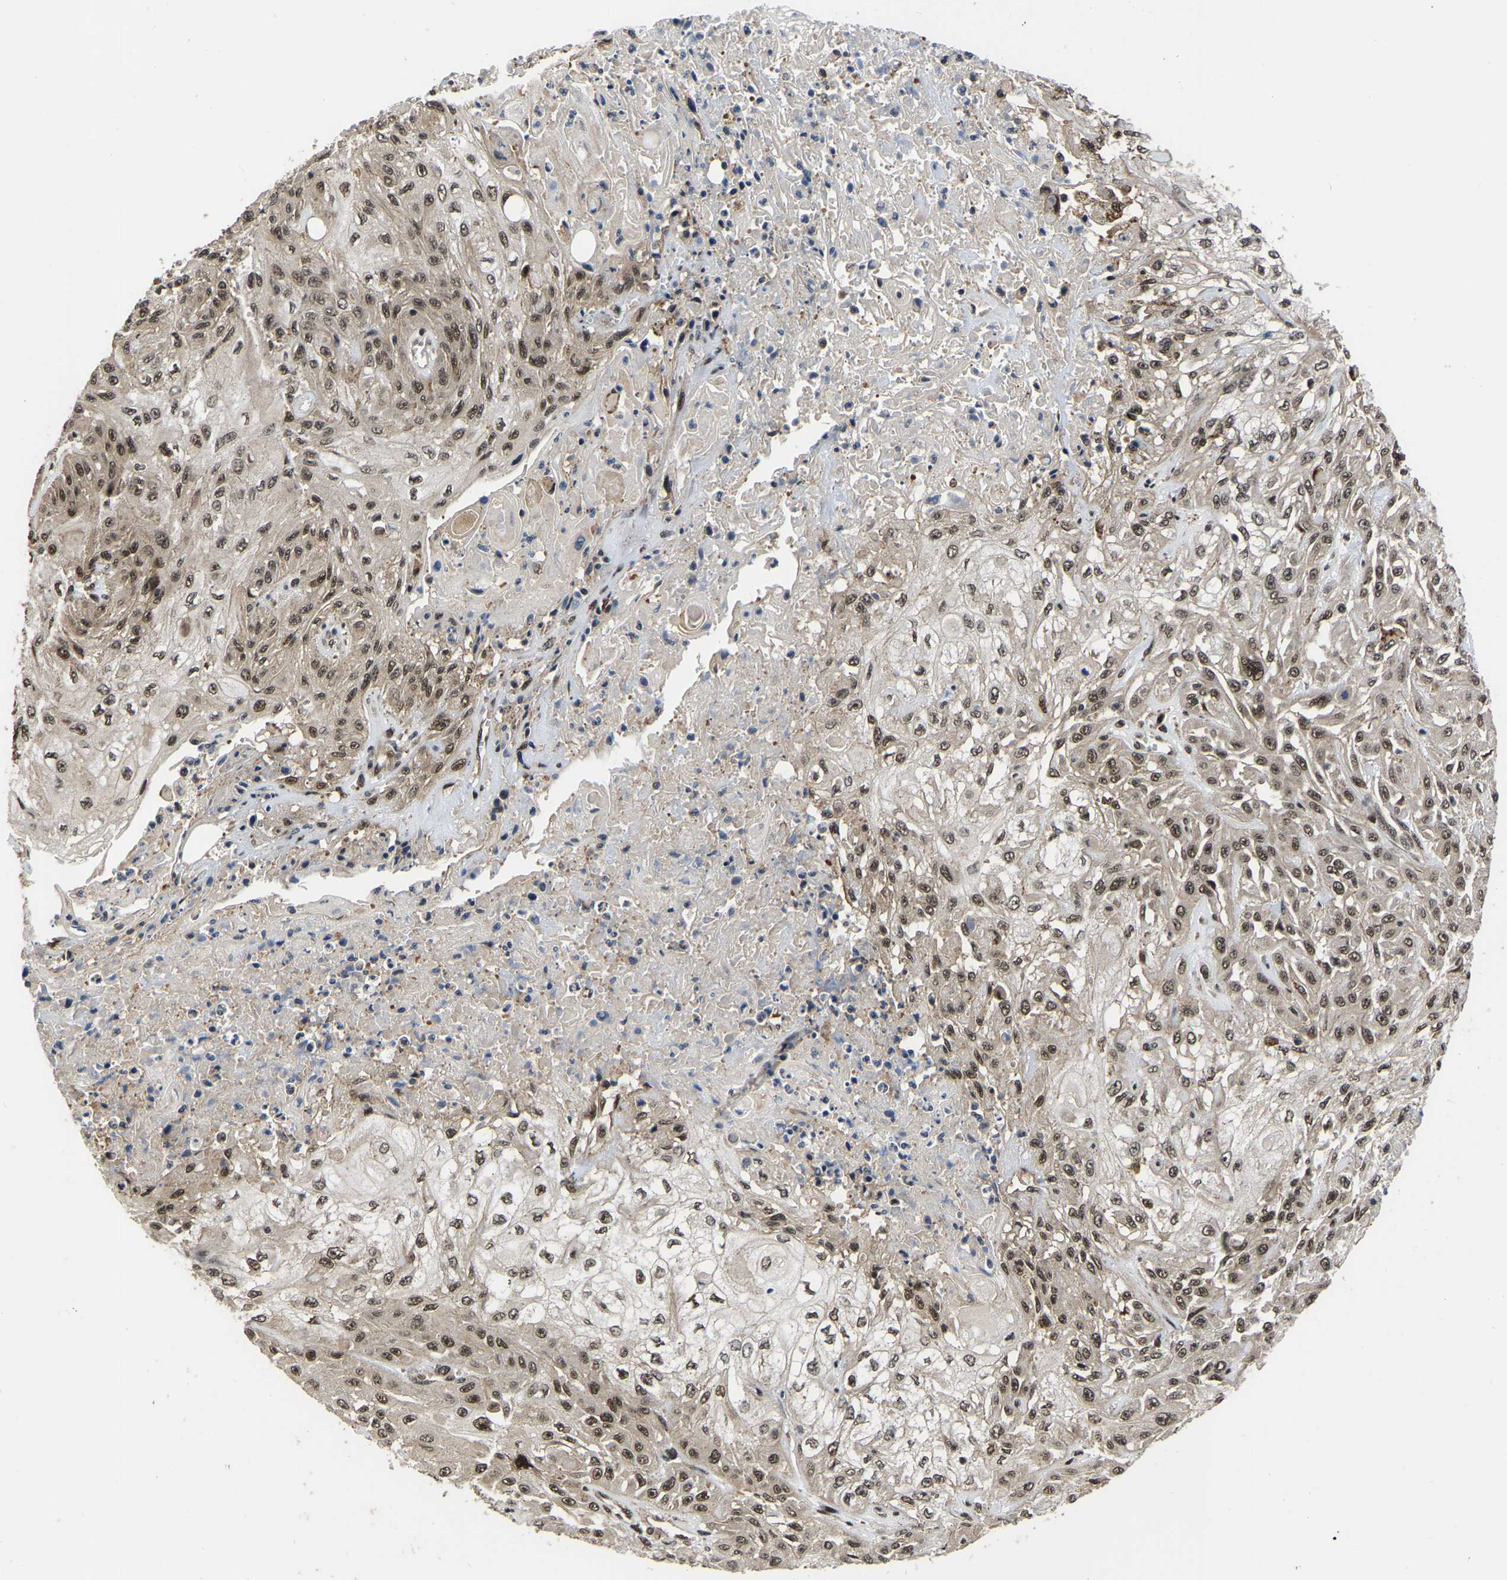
{"staining": {"intensity": "moderate", "quantity": ">75%", "location": "nuclear"}, "tissue": "skin cancer", "cell_type": "Tumor cells", "image_type": "cancer", "snomed": [{"axis": "morphology", "description": "Squamous cell carcinoma, NOS"}, {"axis": "morphology", "description": "Squamous cell carcinoma, metastatic, NOS"}, {"axis": "topography", "description": "Skin"}, {"axis": "topography", "description": "Lymph node"}], "caption": "Immunohistochemical staining of human skin cancer (metastatic squamous cell carcinoma) reveals moderate nuclear protein staining in about >75% of tumor cells. The protein of interest is stained brown, and the nuclei are stained in blue (DAB IHC with brightfield microscopy, high magnification).", "gene": "CIAO1", "patient": {"sex": "male", "age": 75}}